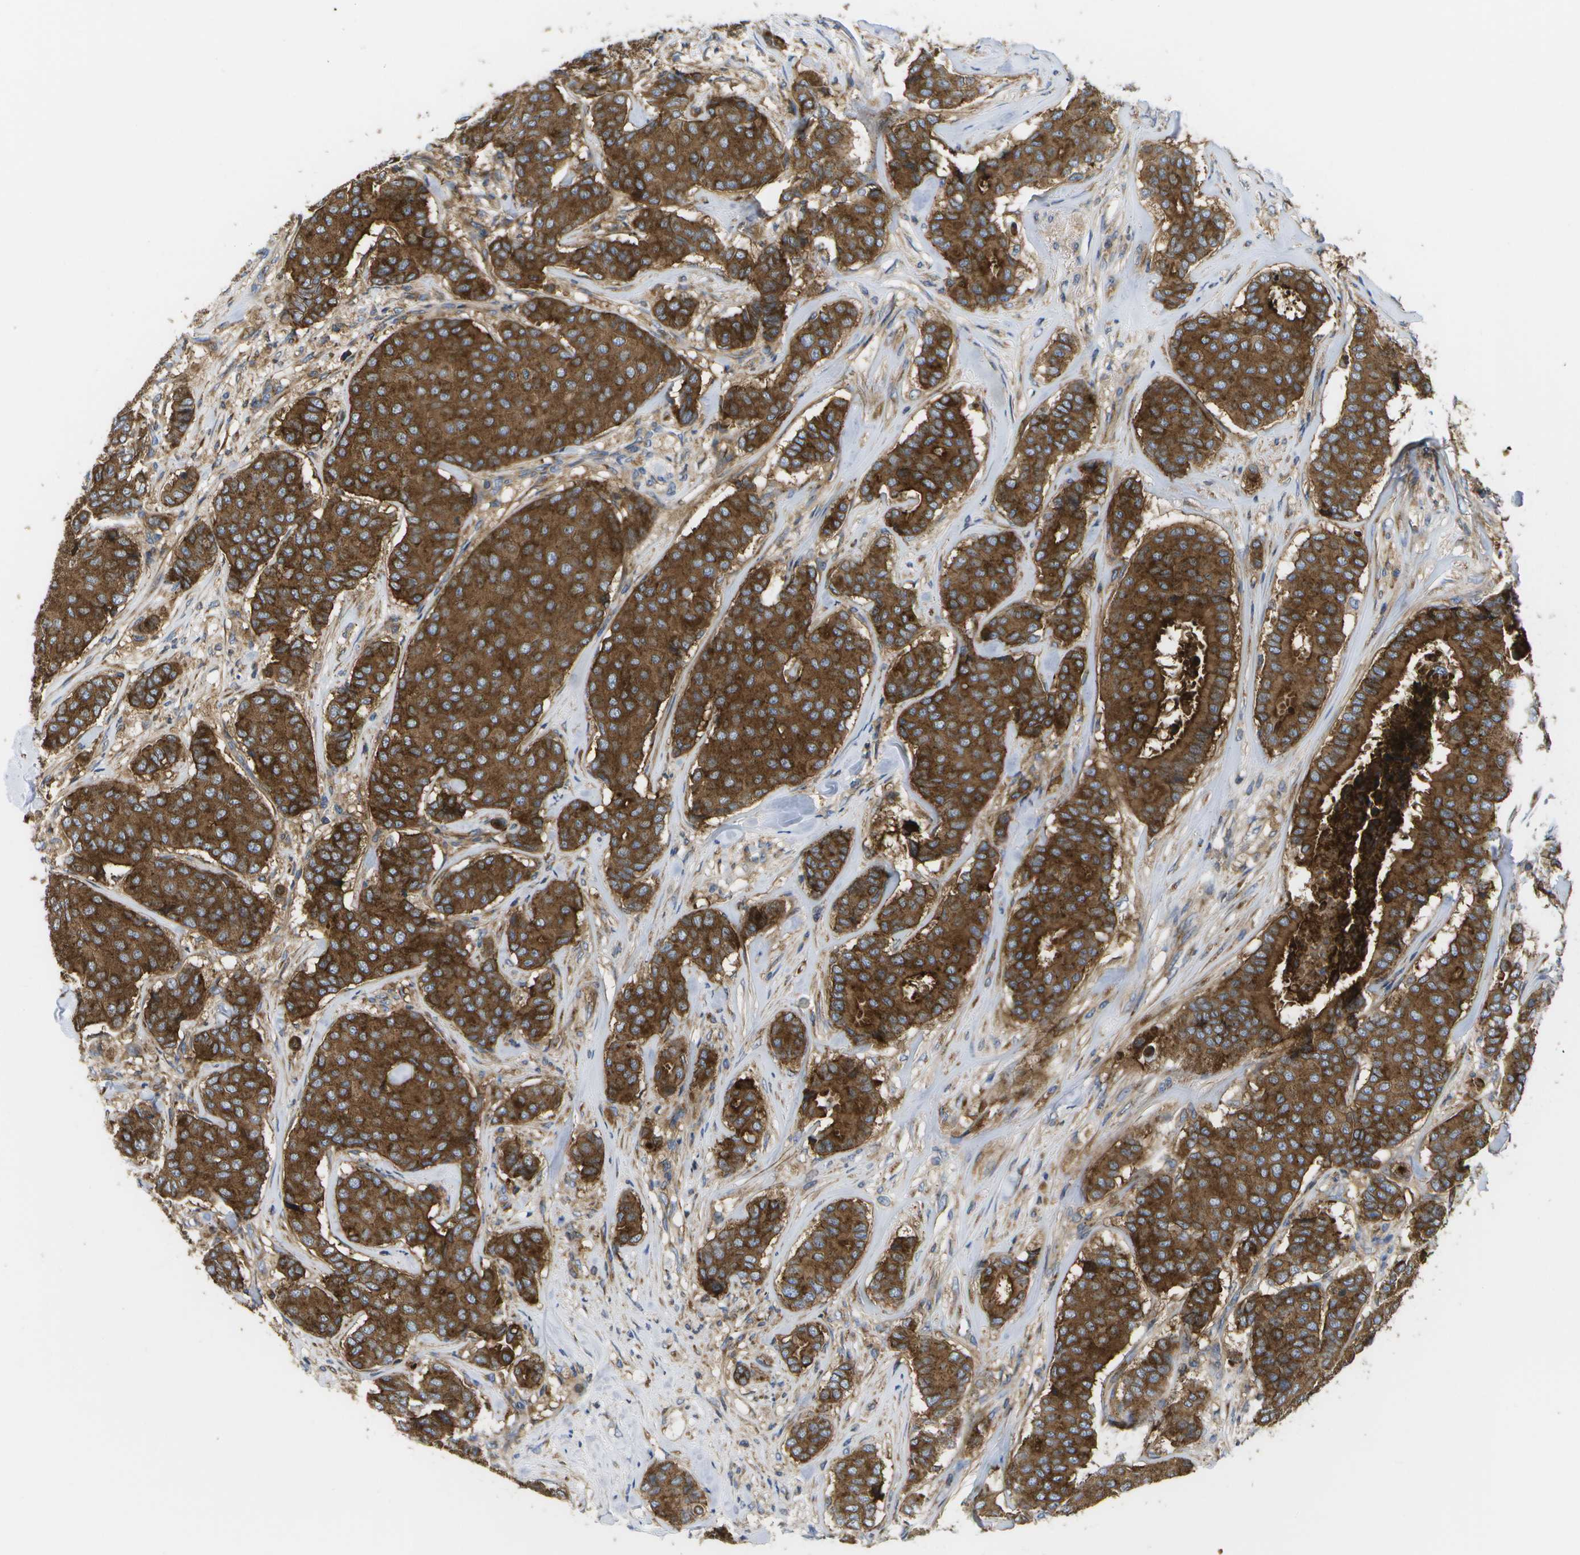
{"staining": {"intensity": "strong", "quantity": ">75%", "location": "cytoplasmic/membranous"}, "tissue": "breast cancer", "cell_type": "Tumor cells", "image_type": "cancer", "snomed": [{"axis": "morphology", "description": "Duct carcinoma"}, {"axis": "topography", "description": "Breast"}], "caption": "Breast cancer (intraductal carcinoma) stained with DAB IHC displays high levels of strong cytoplasmic/membranous expression in approximately >75% of tumor cells.", "gene": "BST2", "patient": {"sex": "female", "age": 75}}